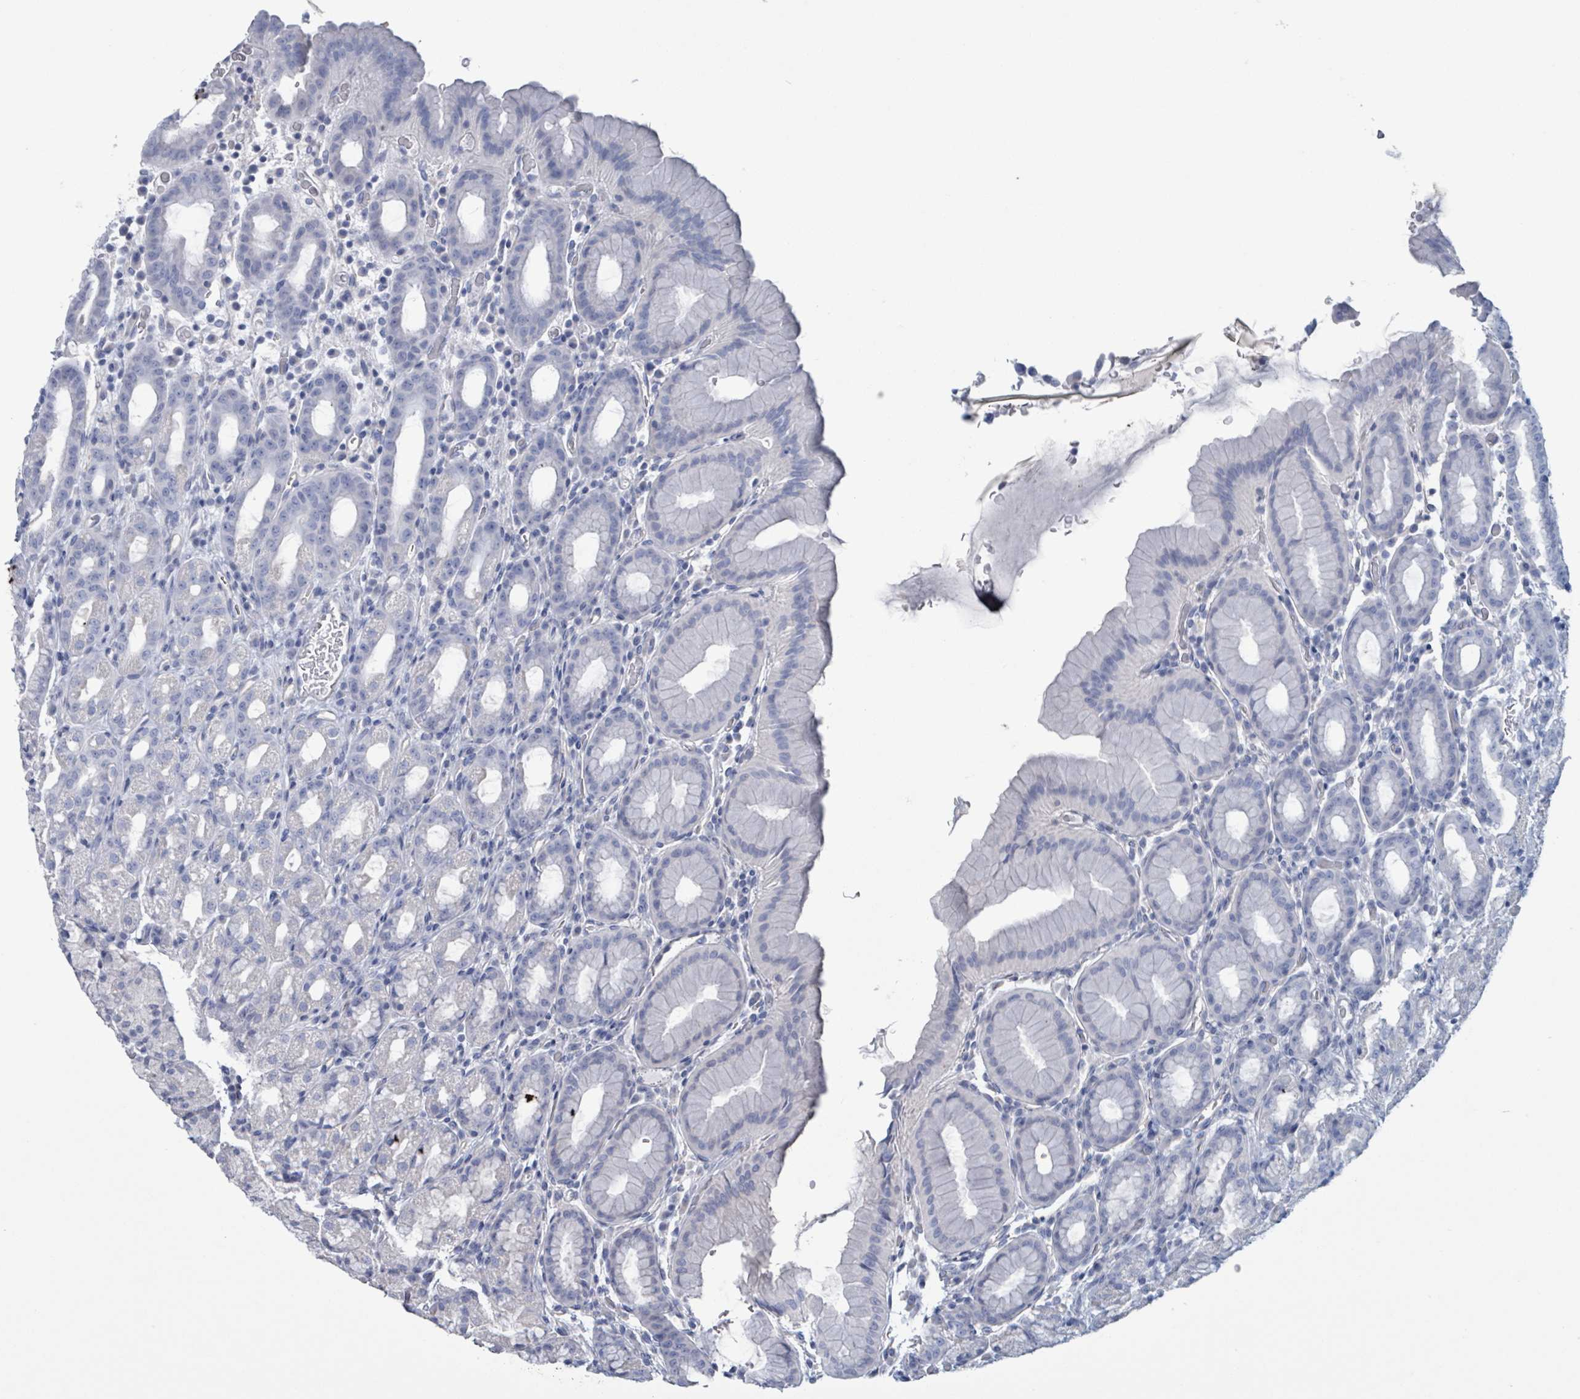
{"staining": {"intensity": "negative", "quantity": "none", "location": "none"}, "tissue": "stomach", "cell_type": "Glandular cells", "image_type": "normal", "snomed": [{"axis": "morphology", "description": "Normal tissue, NOS"}, {"axis": "topography", "description": "Stomach, upper"}, {"axis": "topography", "description": "Stomach, lower"}, {"axis": "topography", "description": "Small intestine"}], "caption": "High magnification brightfield microscopy of unremarkable stomach stained with DAB (brown) and counterstained with hematoxylin (blue): glandular cells show no significant positivity. (Immunohistochemistry (ihc), brightfield microscopy, high magnification).", "gene": "CT45A10", "patient": {"sex": "male", "age": 68}}